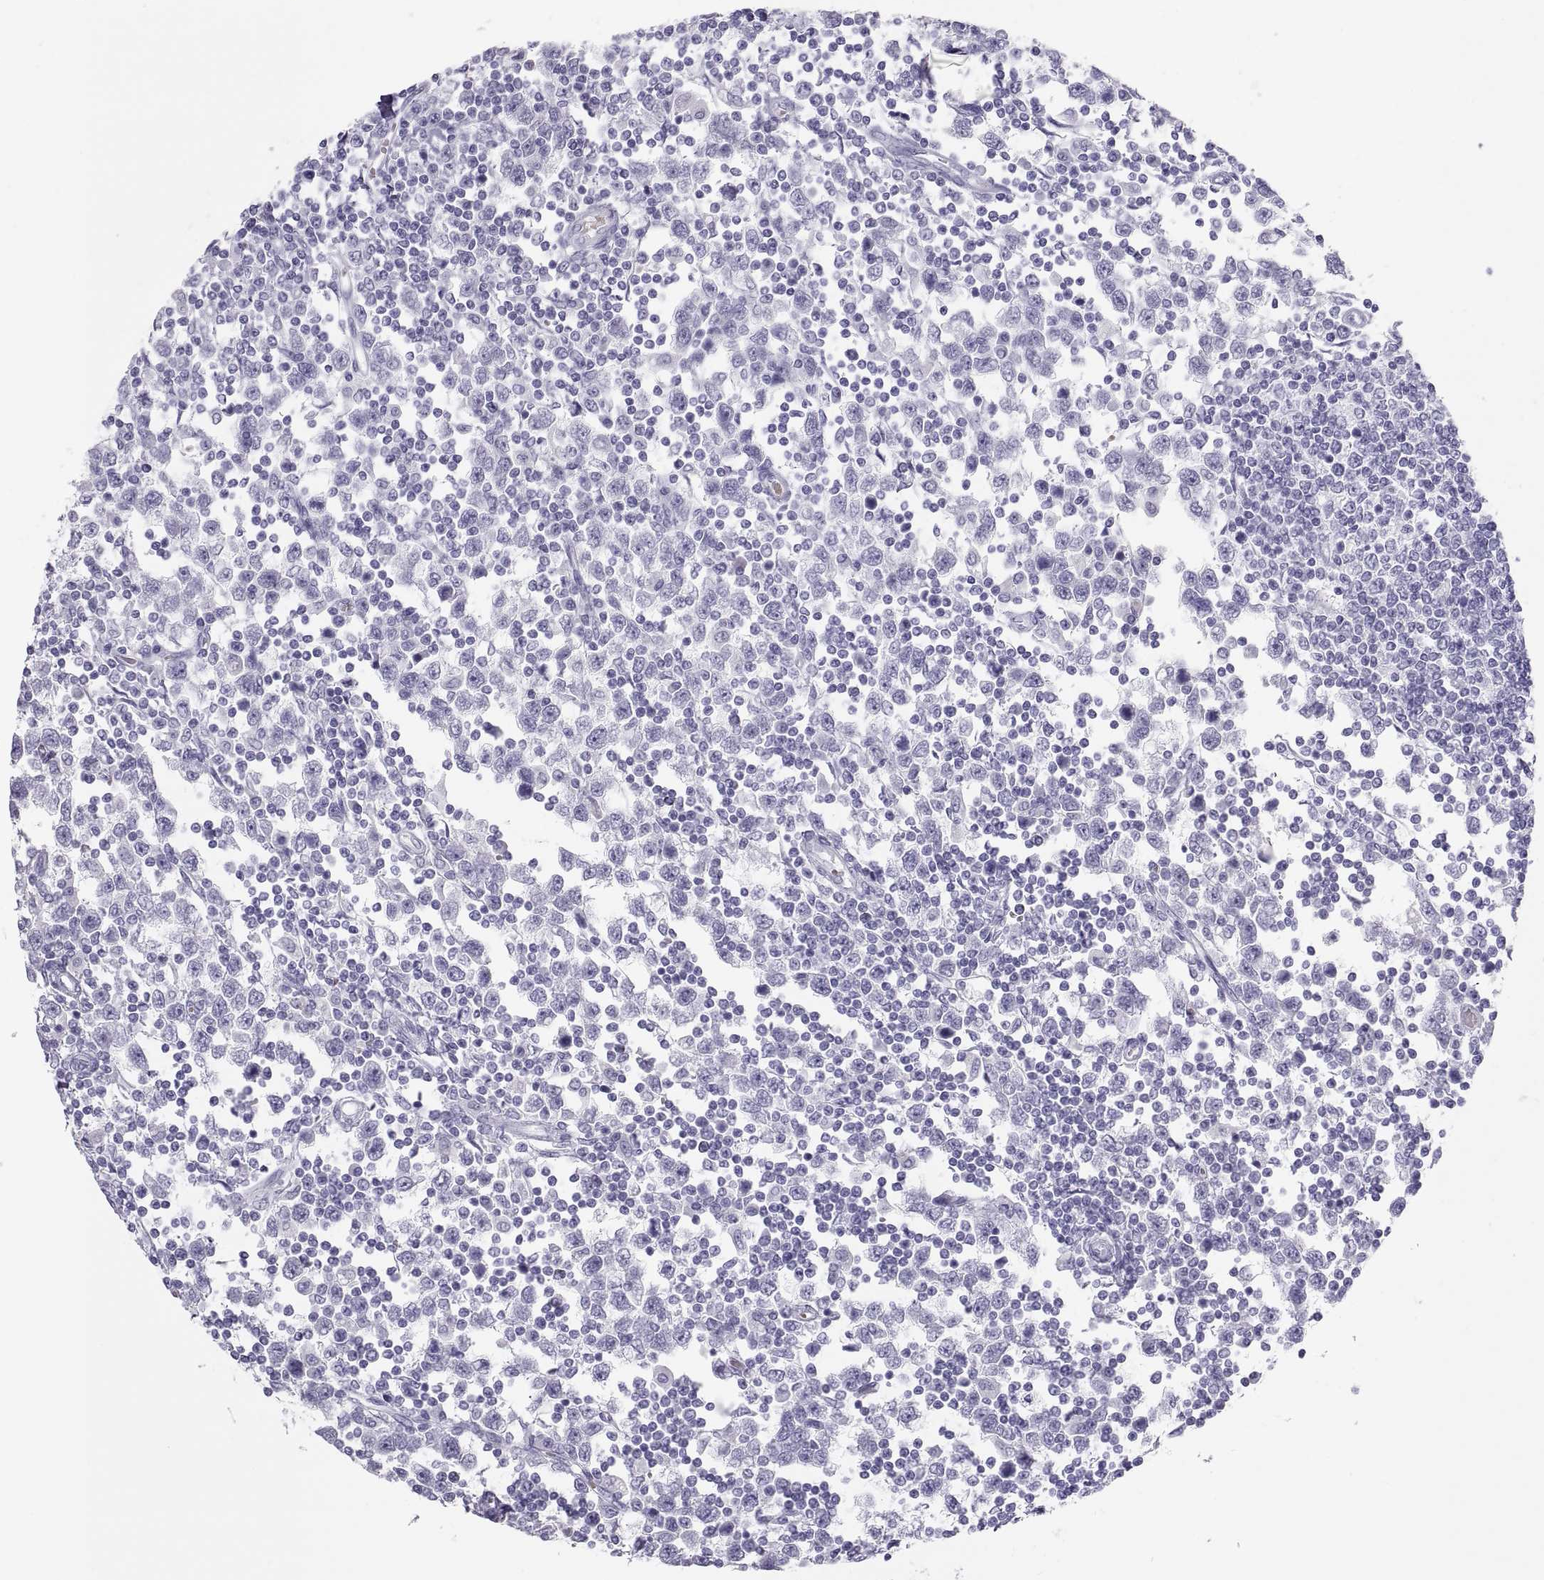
{"staining": {"intensity": "negative", "quantity": "none", "location": "none"}, "tissue": "testis cancer", "cell_type": "Tumor cells", "image_type": "cancer", "snomed": [{"axis": "morphology", "description": "Seminoma, NOS"}, {"axis": "topography", "description": "Testis"}], "caption": "Tumor cells are negative for brown protein staining in testis cancer (seminoma). The staining is performed using DAB brown chromogen with nuclei counter-stained in using hematoxylin.", "gene": "SEMG1", "patient": {"sex": "male", "age": 34}}